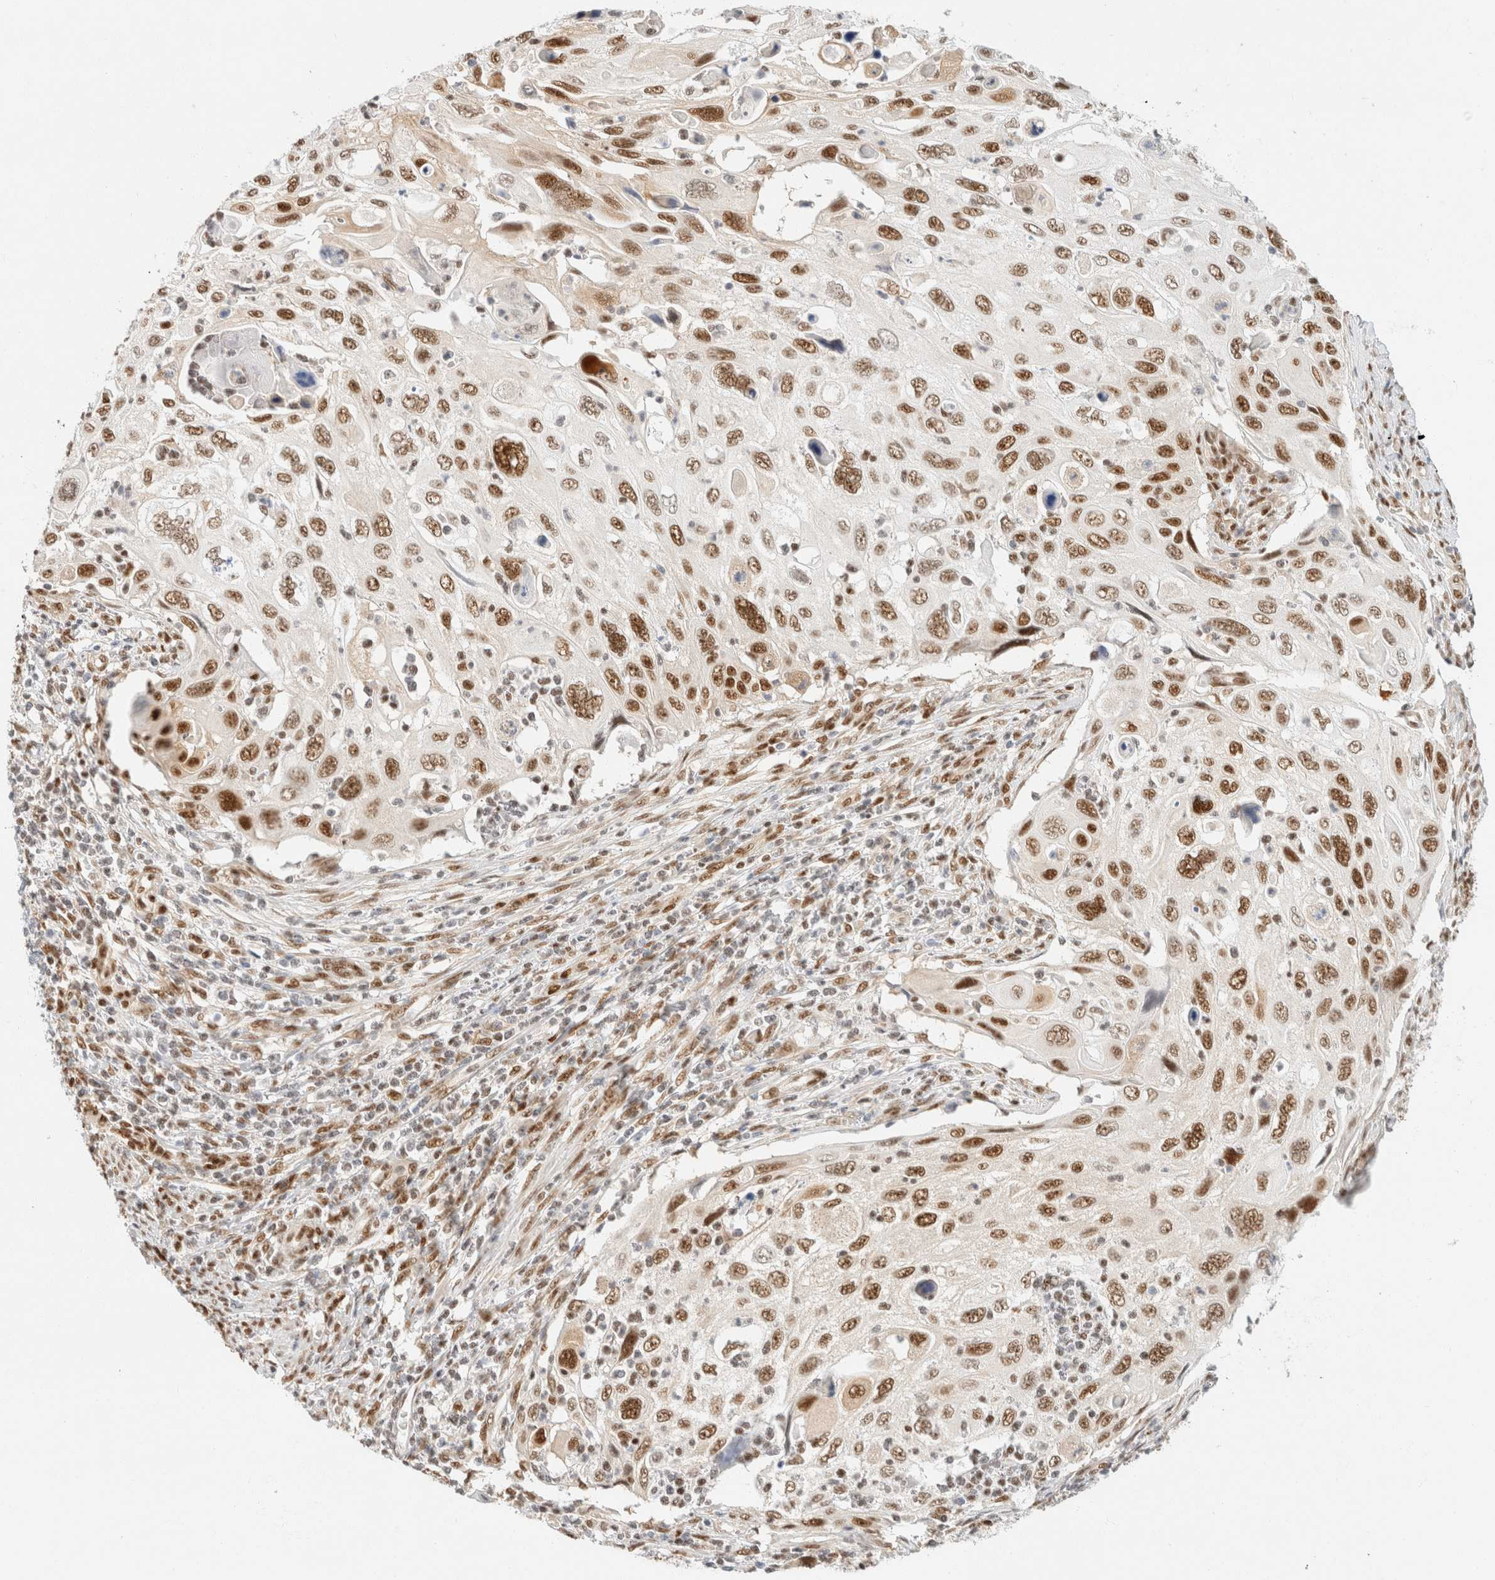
{"staining": {"intensity": "moderate", "quantity": ">75%", "location": "nuclear"}, "tissue": "cervical cancer", "cell_type": "Tumor cells", "image_type": "cancer", "snomed": [{"axis": "morphology", "description": "Squamous cell carcinoma, NOS"}, {"axis": "topography", "description": "Cervix"}], "caption": "Immunohistochemistry (DAB) staining of cervical squamous cell carcinoma demonstrates moderate nuclear protein staining in approximately >75% of tumor cells.", "gene": "ZNF768", "patient": {"sex": "female", "age": 70}}